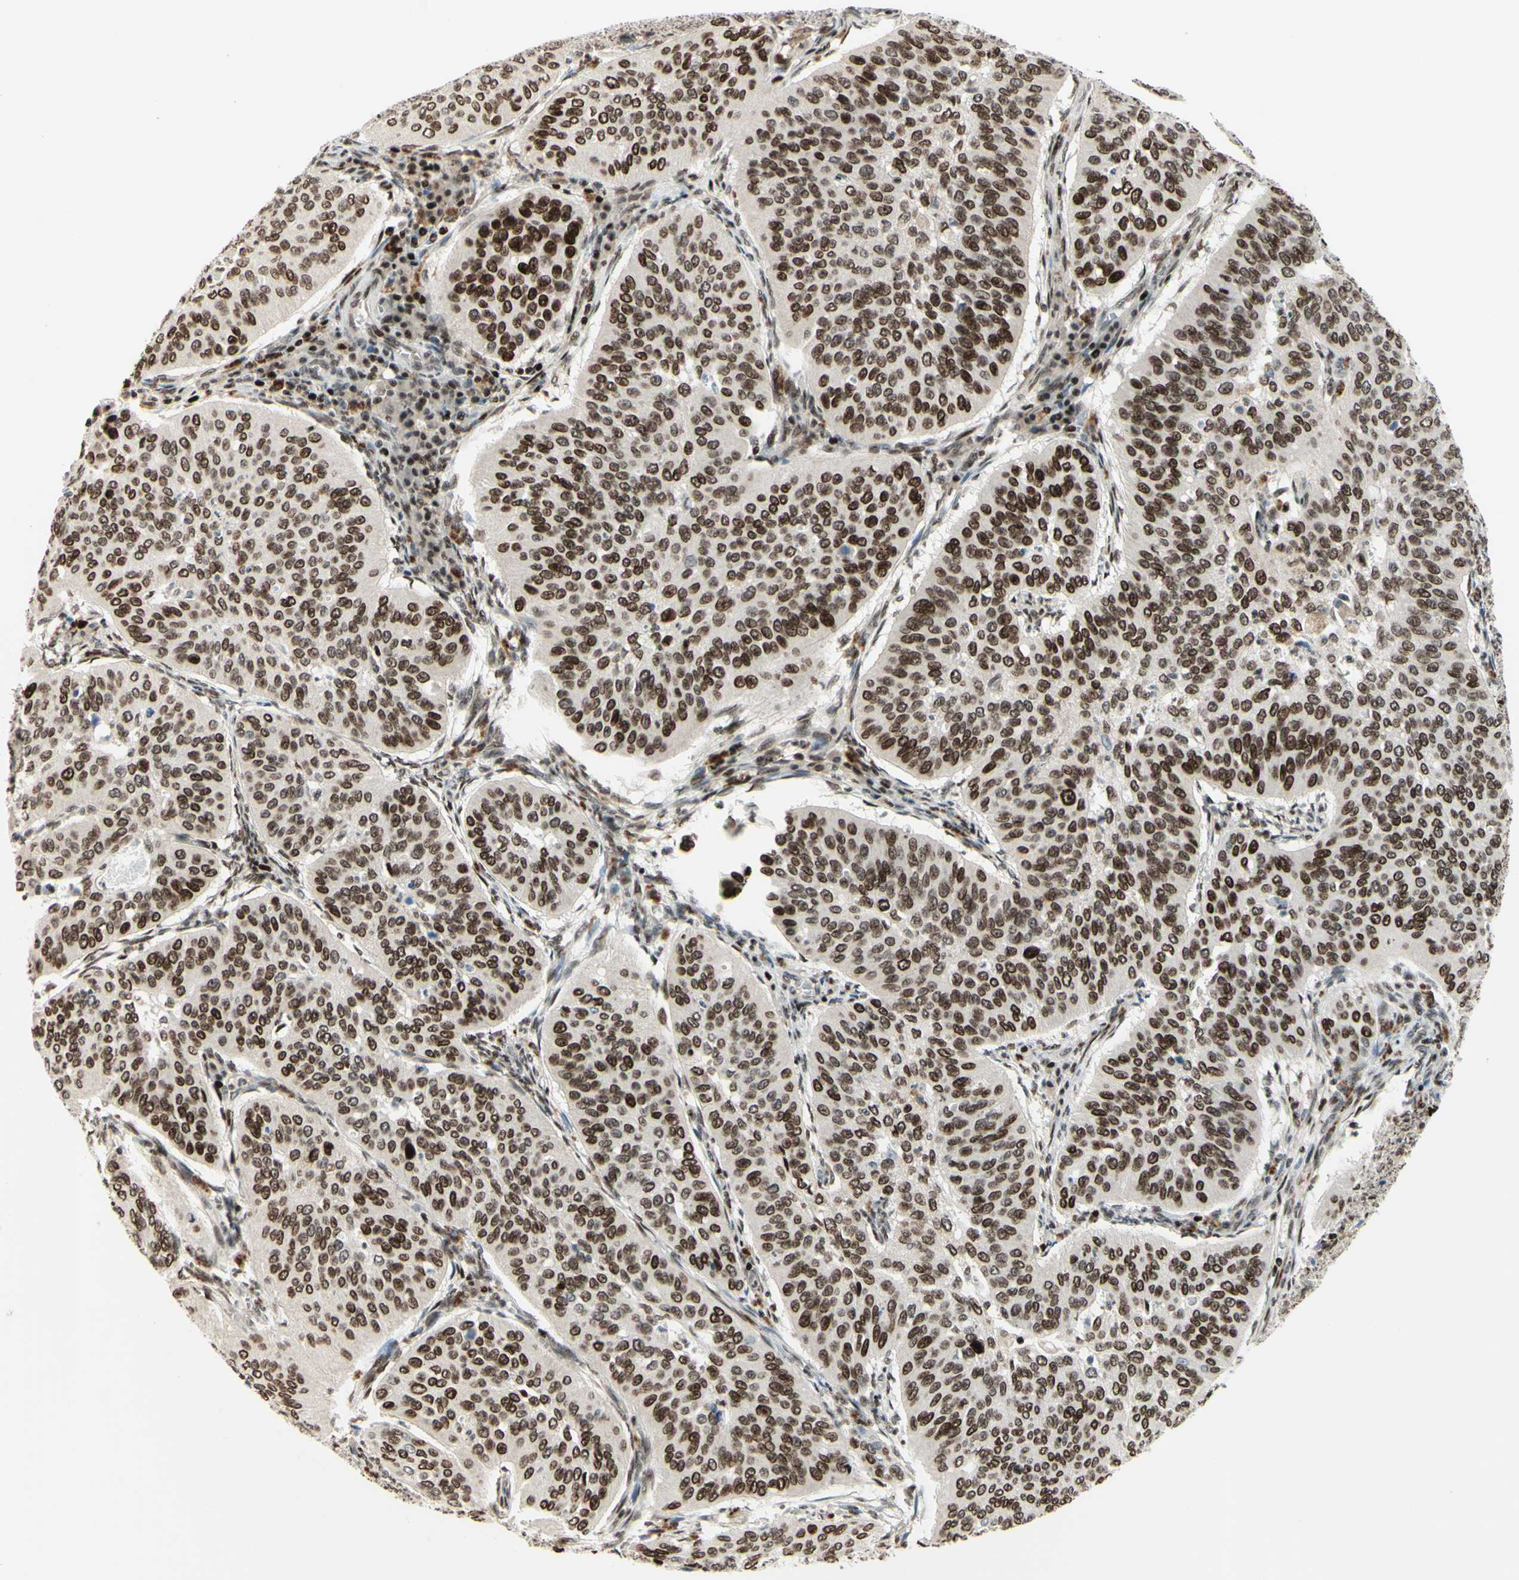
{"staining": {"intensity": "strong", "quantity": "25%-75%", "location": "cytoplasmic/membranous,nuclear"}, "tissue": "cervical cancer", "cell_type": "Tumor cells", "image_type": "cancer", "snomed": [{"axis": "morphology", "description": "Normal tissue, NOS"}, {"axis": "morphology", "description": "Squamous cell carcinoma, NOS"}, {"axis": "topography", "description": "Cervix"}], "caption": "Strong cytoplasmic/membranous and nuclear positivity is identified in approximately 25%-75% of tumor cells in squamous cell carcinoma (cervical). The staining was performed using DAB, with brown indicating positive protein expression. Nuclei are stained blue with hematoxylin.", "gene": "CDKL5", "patient": {"sex": "female", "age": 39}}